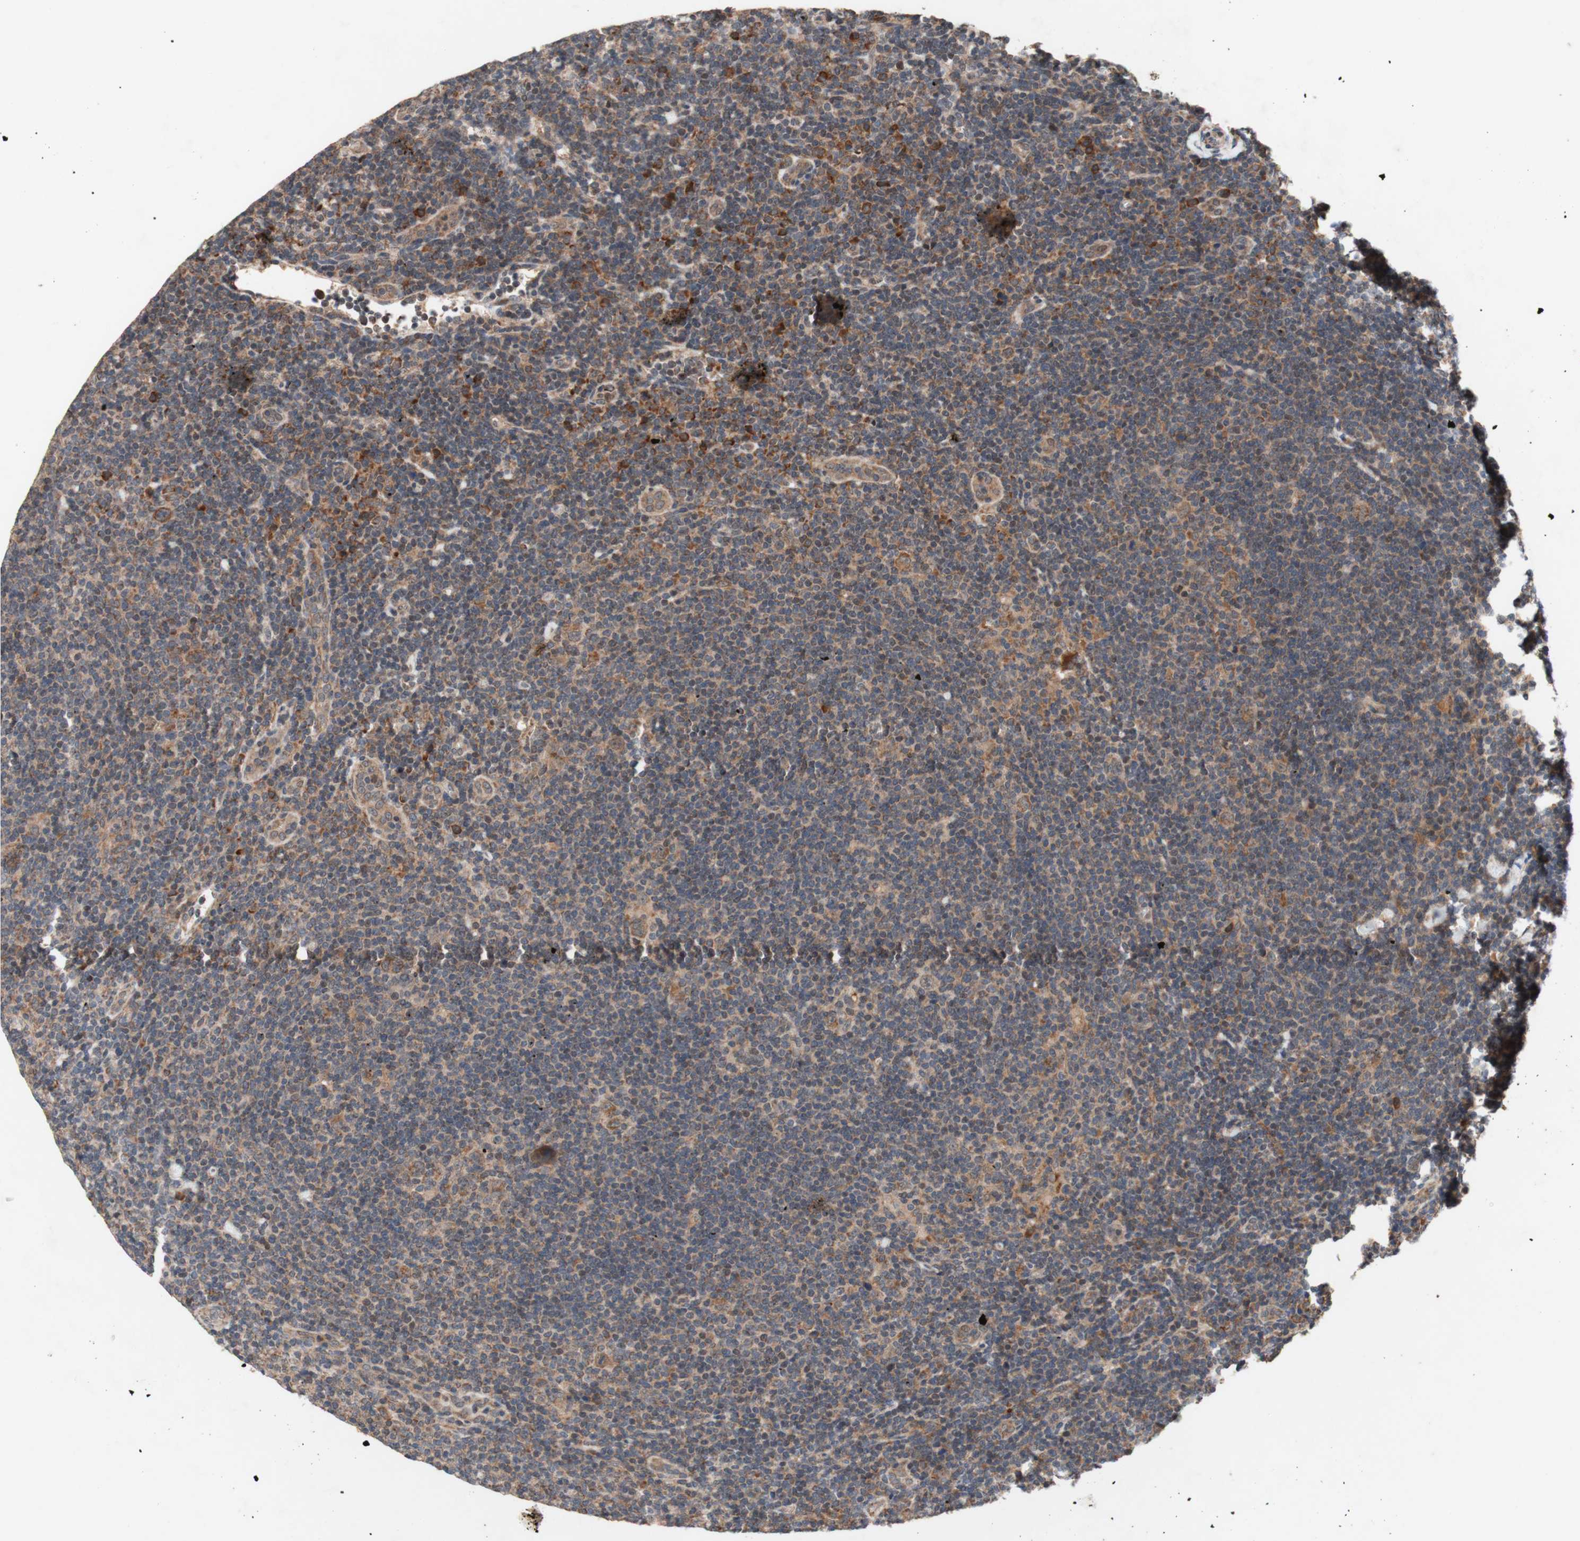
{"staining": {"intensity": "moderate", "quantity": ">75%", "location": "cytoplasmic/membranous"}, "tissue": "lymphoma", "cell_type": "Tumor cells", "image_type": "cancer", "snomed": [{"axis": "morphology", "description": "Hodgkin's disease, NOS"}, {"axis": "topography", "description": "Lymph node"}], "caption": "Lymphoma was stained to show a protein in brown. There is medium levels of moderate cytoplasmic/membranous positivity in approximately >75% of tumor cells.", "gene": "DDOST", "patient": {"sex": "female", "age": 57}}